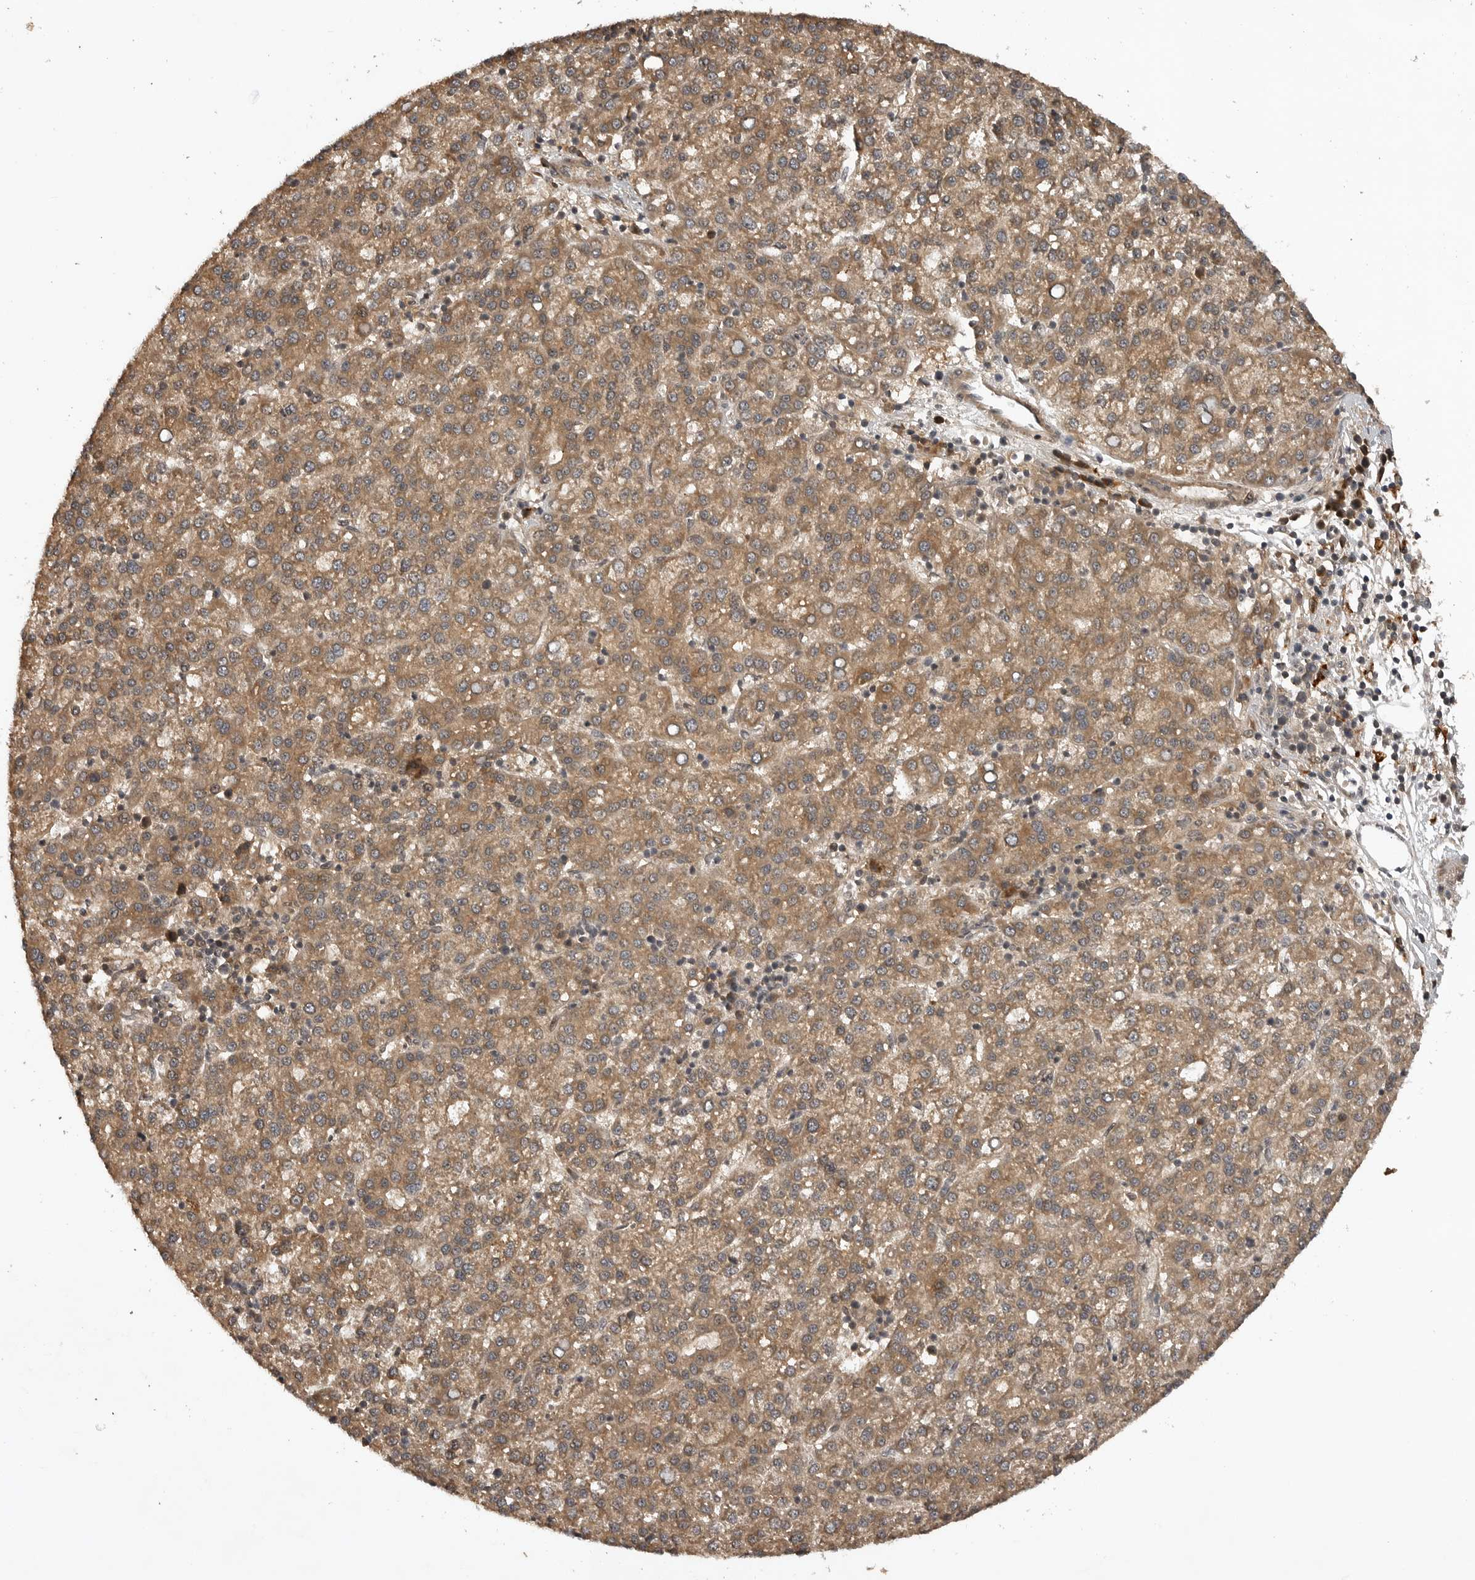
{"staining": {"intensity": "moderate", "quantity": ">75%", "location": "cytoplasmic/membranous"}, "tissue": "liver cancer", "cell_type": "Tumor cells", "image_type": "cancer", "snomed": [{"axis": "morphology", "description": "Carcinoma, Hepatocellular, NOS"}, {"axis": "topography", "description": "Liver"}], "caption": "An immunohistochemistry (IHC) histopathology image of neoplastic tissue is shown. Protein staining in brown shows moderate cytoplasmic/membranous positivity in liver hepatocellular carcinoma within tumor cells.", "gene": "AKAP7", "patient": {"sex": "female", "age": 58}}